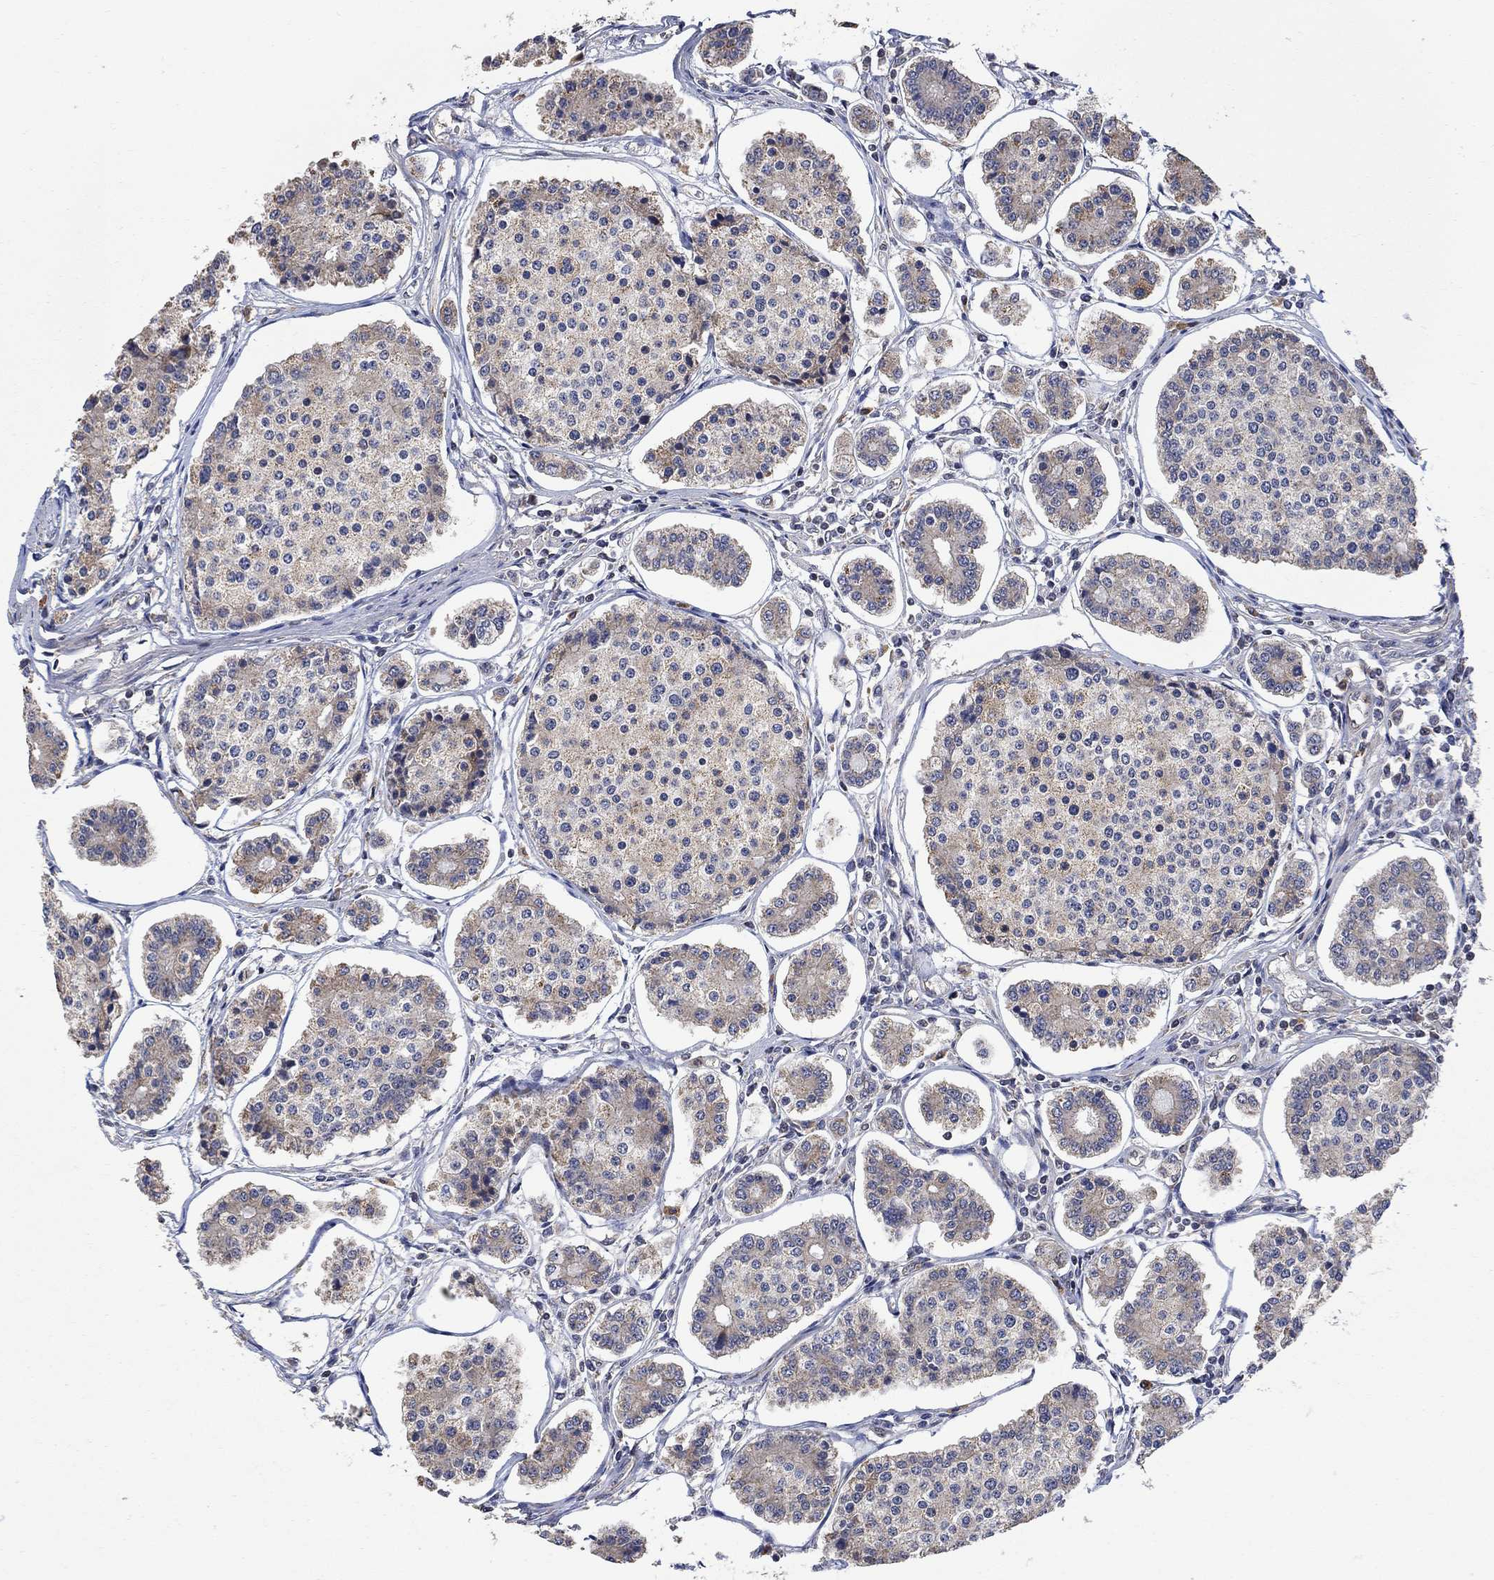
{"staining": {"intensity": "weak", "quantity": "25%-75%", "location": "cytoplasmic/membranous"}, "tissue": "carcinoid", "cell_type": "Tumor cells", "image_type": "cancer", "snomed": [{"axis": "morphology", "description": "Carcinoid, malignant, NOS"}, {"axis": "topography", "description": "Small intestine"}], "caption": "Protein staining displays weak cytoplasmic/membranous staining in about 25%-75% of tumor cells in malignant carcinoid. The staining is performed using DAB brown chromogen to label protein expression. The nuclei are counter-stained blue using hematoxylin.", "gene": "ANKRA2", "patient": {"sex": "female", "age": 65}}